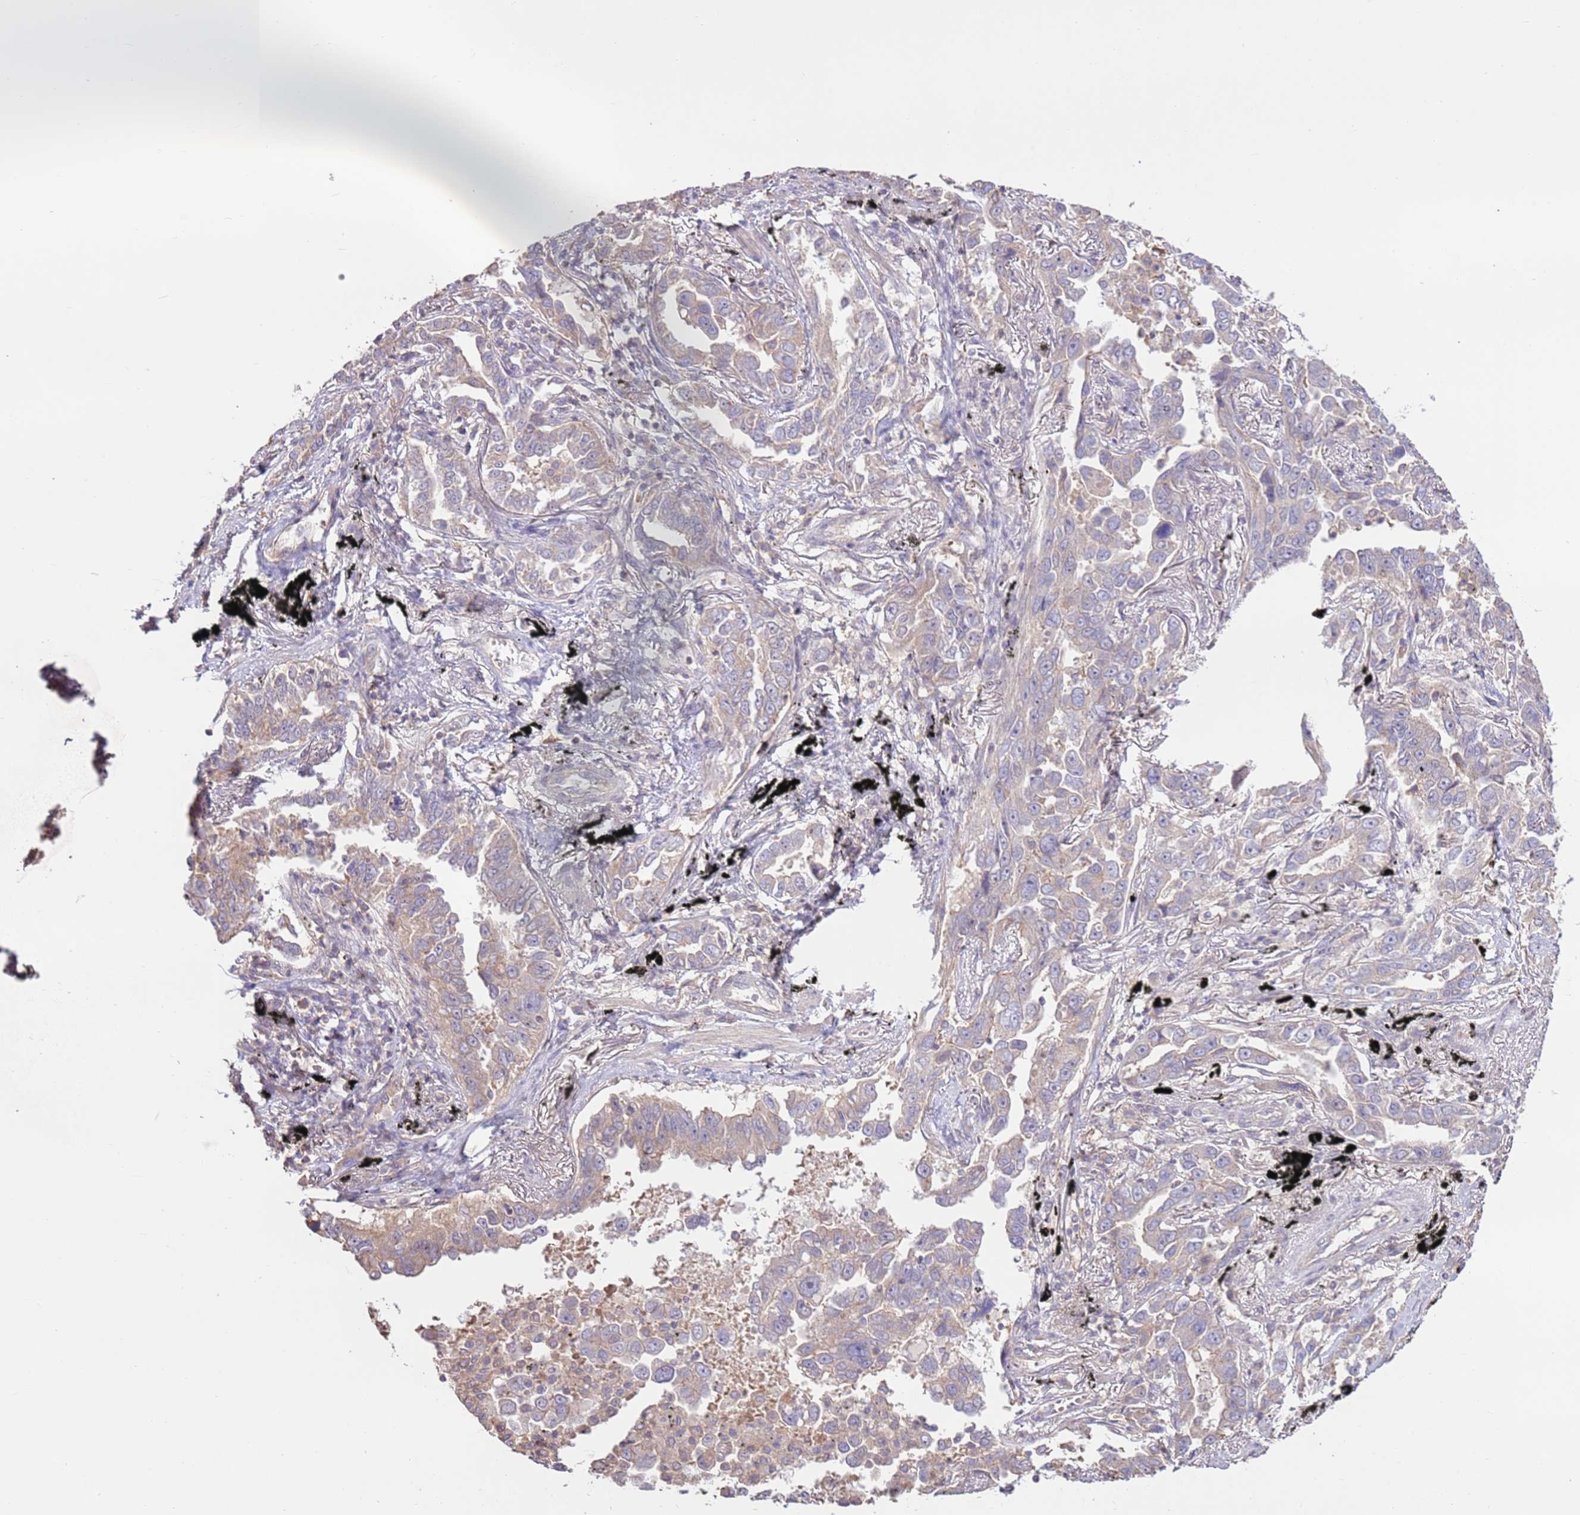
{"staining": {"intensity": "negative", "quantity": "none", "location": "none"}, "tissue": "lung cancer", "cell_type": "Tumor cells", "image_type": "cancer", "snomed": [{"axis": "morphology", "description": "Adenocarcinoma, NOS"}, {"axis": "topography", "description": "Lung"}], "caption": "Immunohistochemistry of adenocarcinoma (lung) demonstrates no positivity in tumor cells. (DAB (3,3'-diaminobenzidine) IHC, high magnification).", "gene": "EVA1B", "patient": {"sex": "male", "age": 67}}